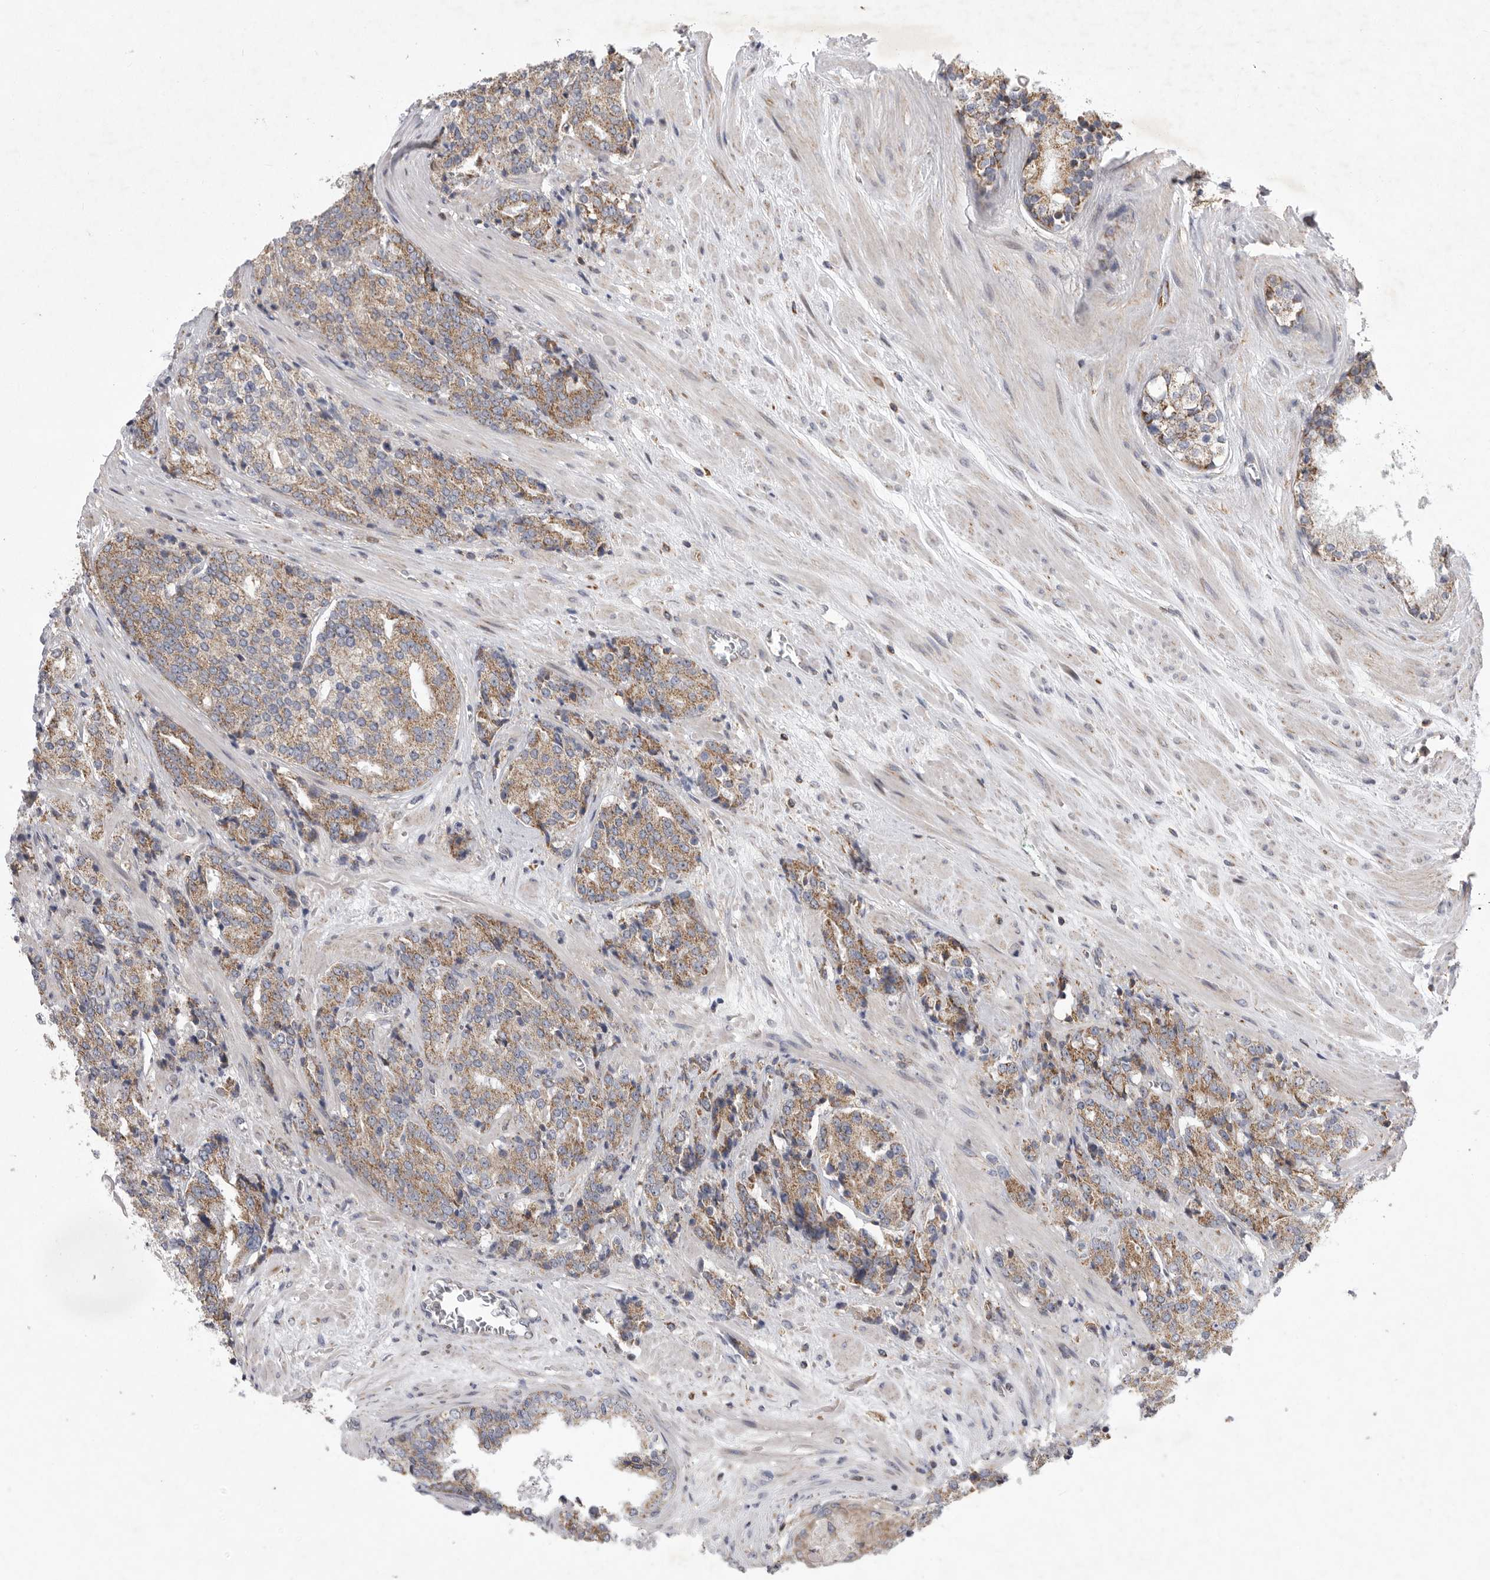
{"staining": {"intensity": "moderate", "quantity": "25%-75%", "location": "cytoplasmic/membranous"}, "tissue": "prostate cancer", "cell_type": "Tumor cells", "image_type": "cancer", "snomed": [{"axis": "morphology", "description": "Adenocarcinoma, High grade"}, {"axis": "topography", "description": "Prostate"}], "caption": "Moderate cytoplasmic/membranous protein positivity is identified in approximately 25%-75% of tumor cells in prostate adenocarcinoma (high-grade).", "gene": "MPZL1", "patient": {"sex": "male", "age": 71}}